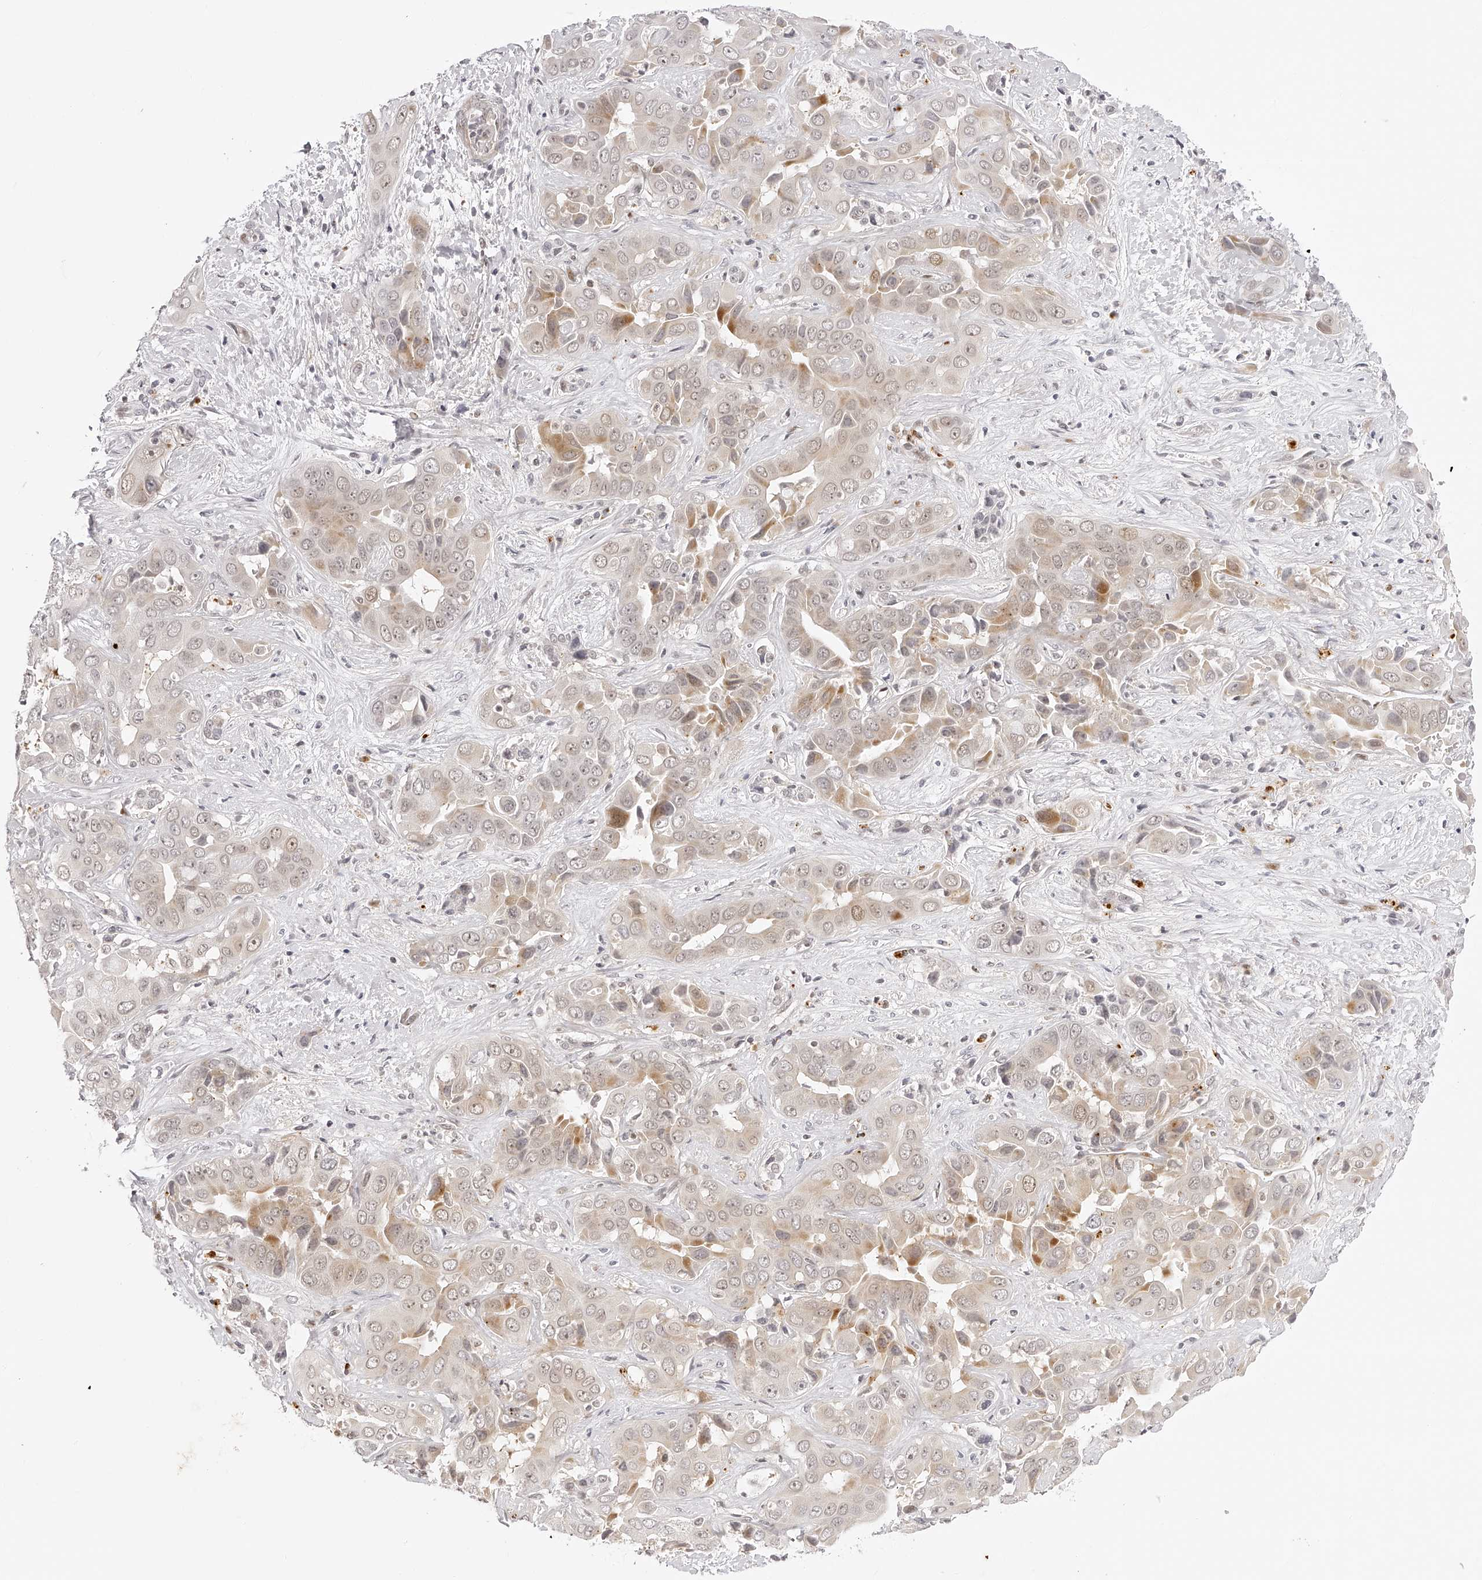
{"staining": {"intensity": "weak", "quantity": "25%-75%", "location": "cytoplasmic/membranous,nuclear"}, "tissue": "liver cancer", "cell_type": "Tumor cells", "image_type": "cancer", "snomed": [{"axis": "morphology", "description": "Cholangiocarcinoma"}, {"axis": "topography", "description": "Liver"}], "caption": "DAB immunohistochemical staining of human liver cancer demonstrates weak cytoplasmic/membranous and nuclear protein staining in approximately 25%-75% of tumor cells.", "gene": "PLEKHG1", "patient": {"sex": "female", "age": 52}}